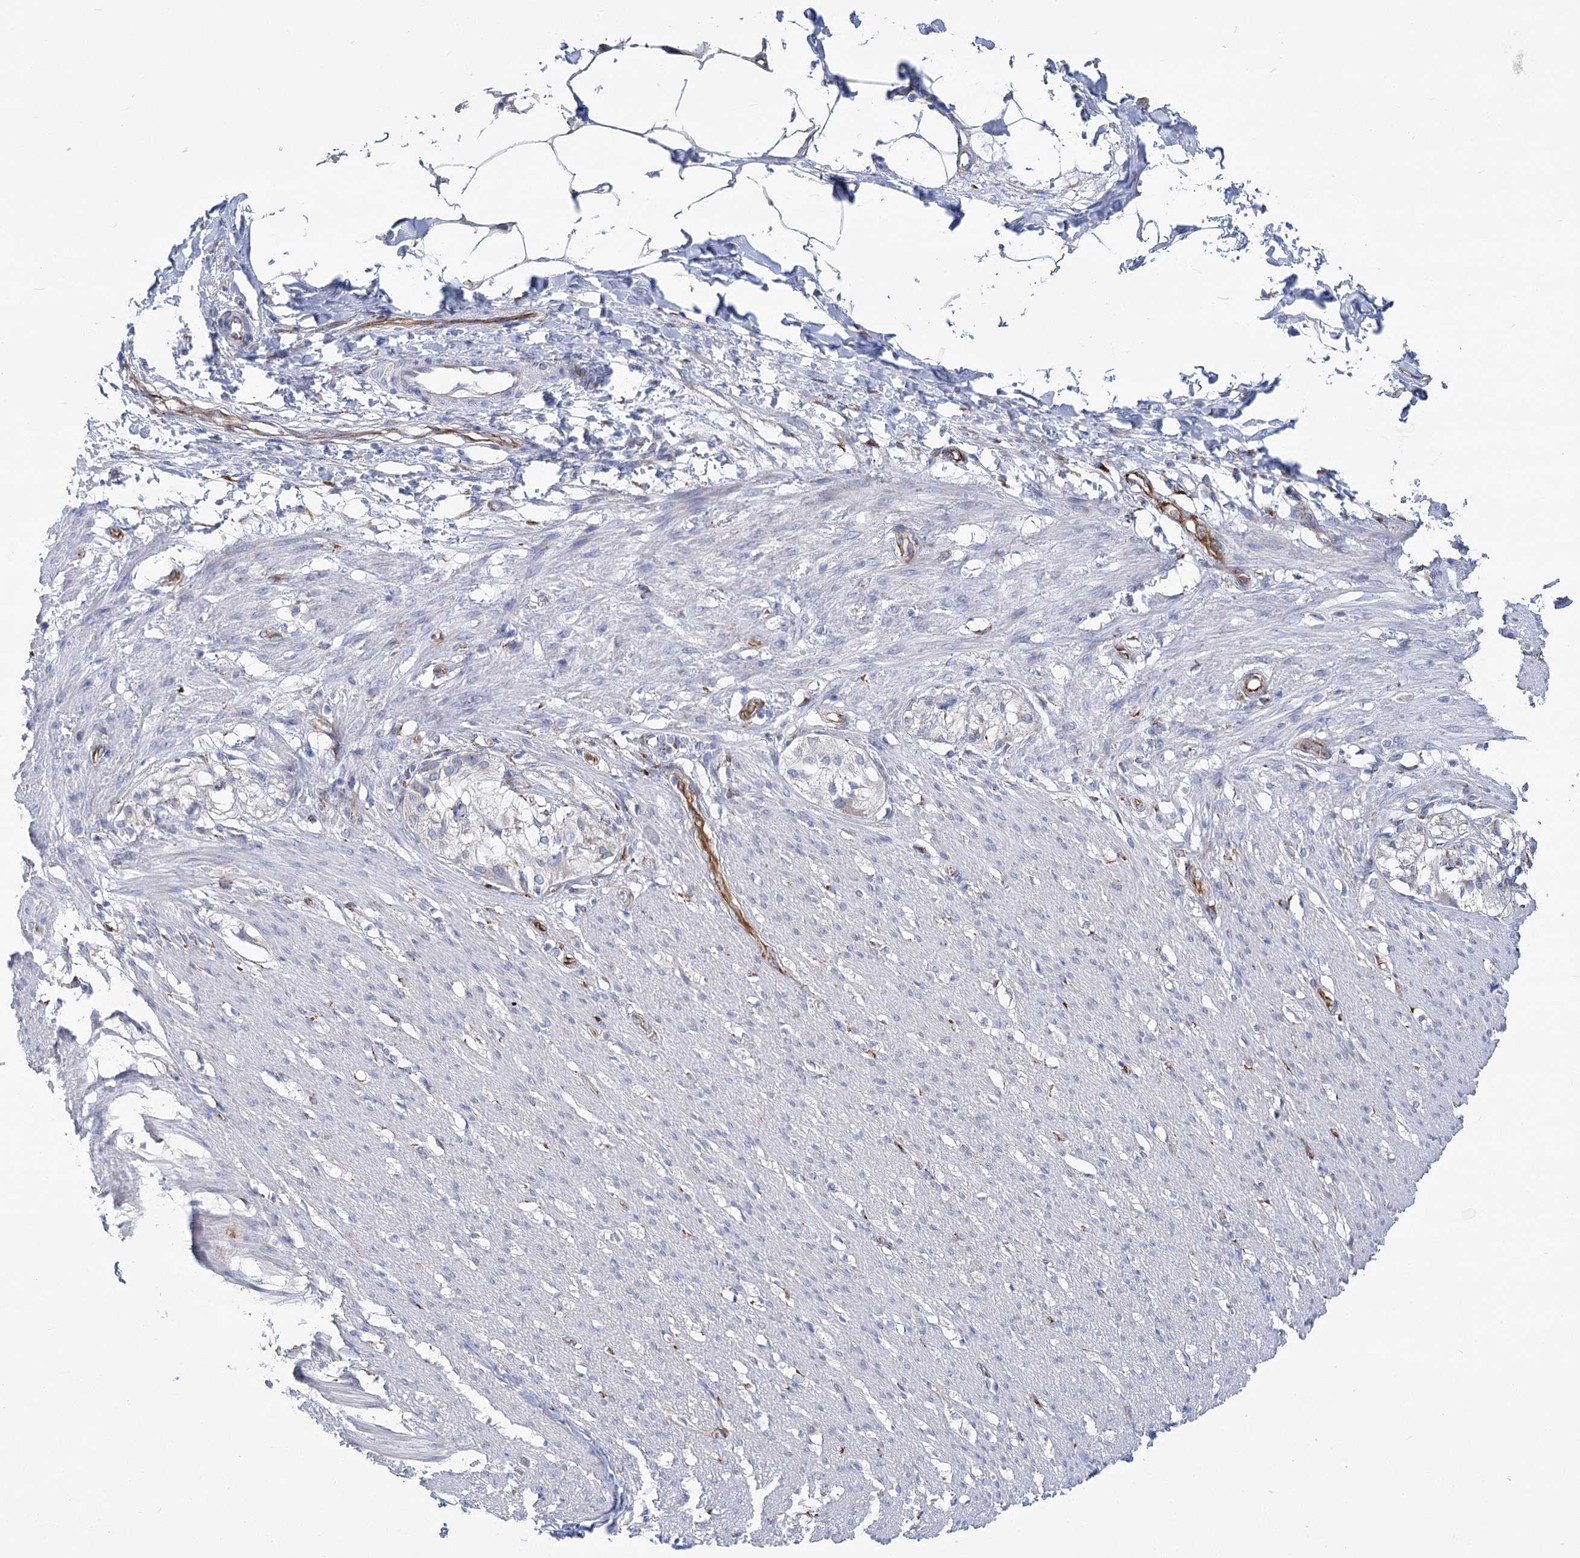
{"staining": {"intensity": "negative", "quantity": "none", "location": "none"}, "tissue": "smooth muscle", "cell_type": "Smooth muscle cells", "image_type": "normal", "snomed": [{"axis": "morphology", "description": "Normal tissue, NOS"}, {"axis": "morphology", "description": "Adenocarcinoma, NOS"}, {"axis": "topography", "description": "Smooth muscle"}, {"axis": "topography", "description": "Colon"}], "caption": "IHC of unremarkable smooth muscle displays no staining in smooth muscle cells.", "gene": "YTHDC2", "patient": {"sex": "male", "age": 14}}